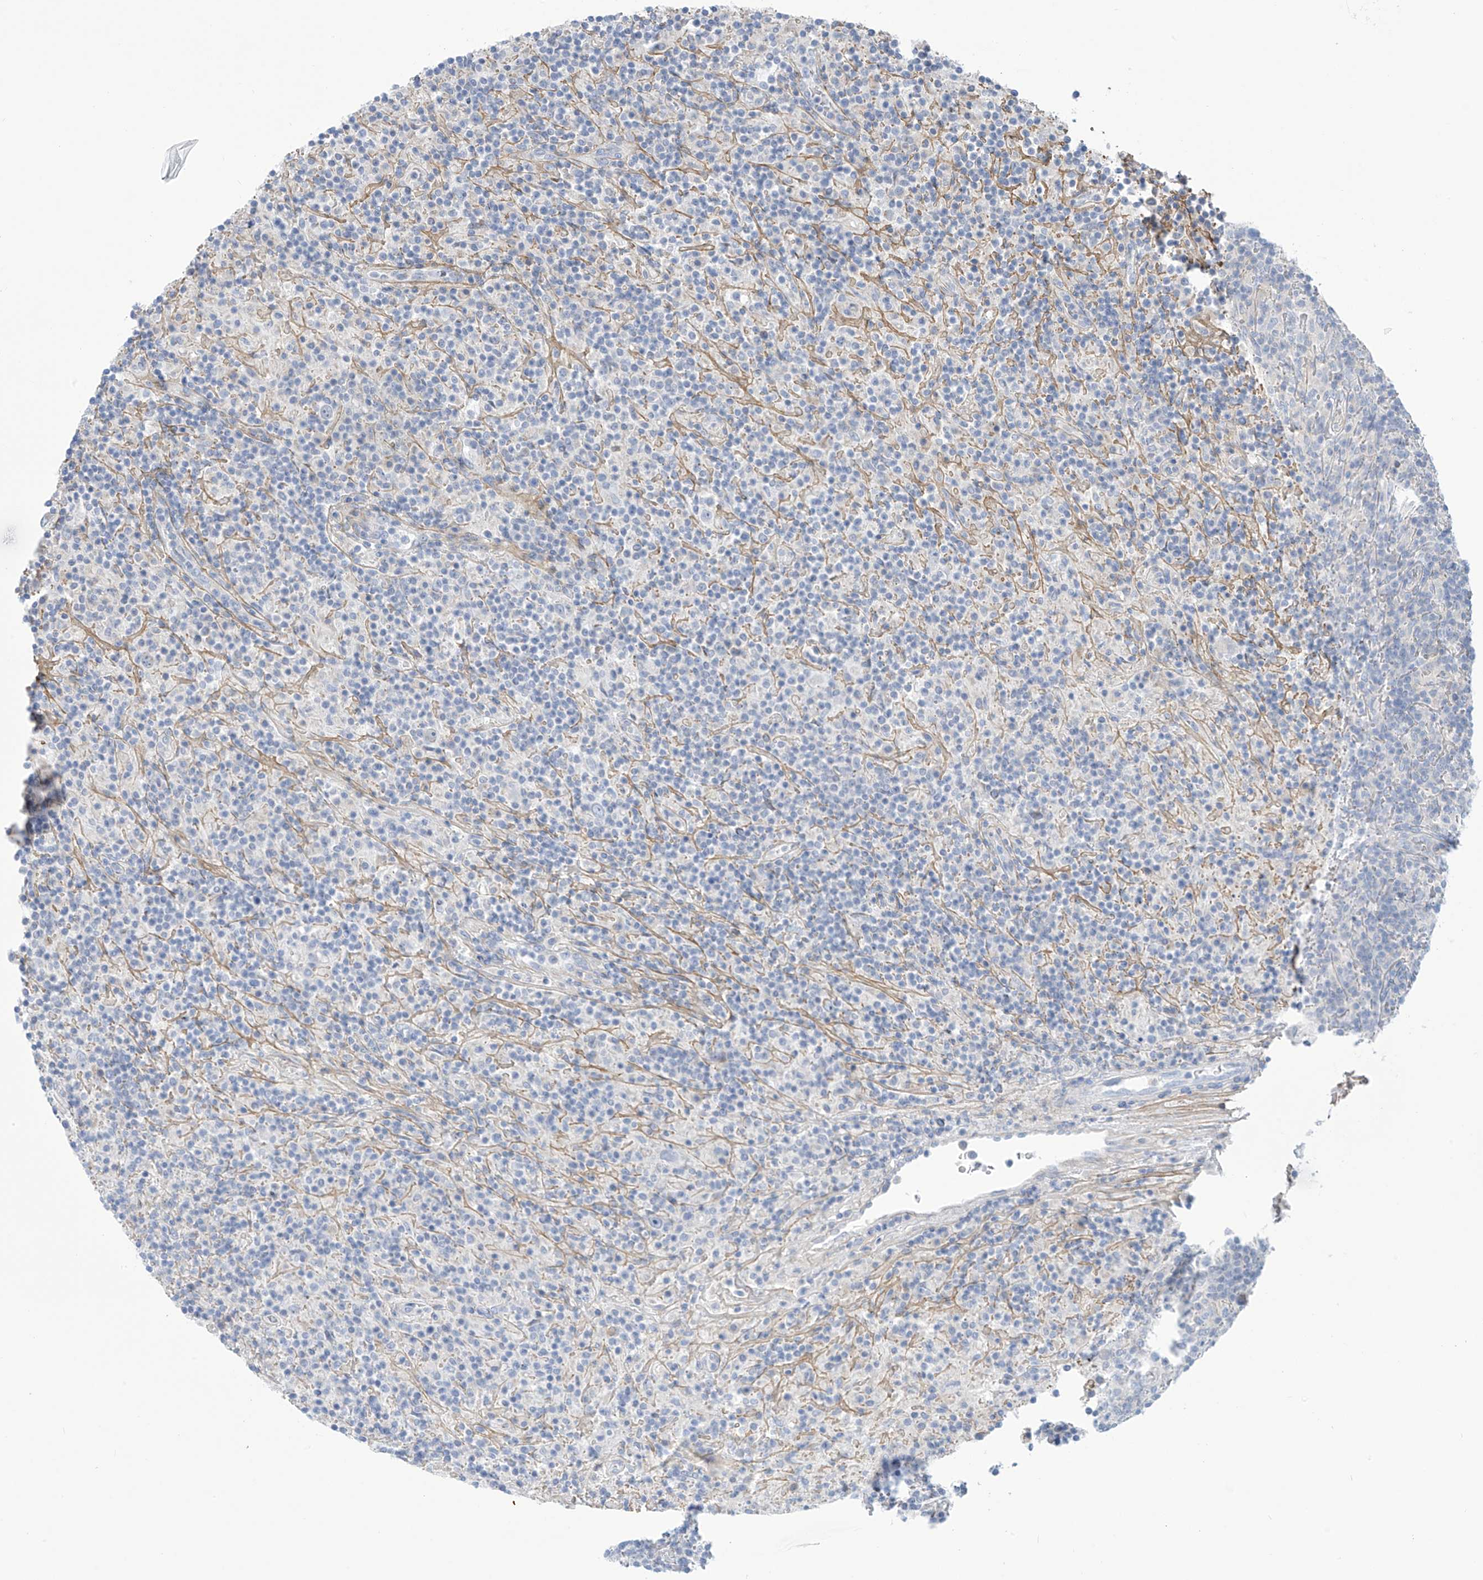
{"staining": {"intensity": "negative", "quantity": "none", "location": "none"}, "tissue": "lymphoma", "cell_type": "Tumor cells", "image_type": "cancer", "snomed": [{"axis": "morphology", "description": "Hodgkin's disease, NOS"}, {"axis": "topography", "description": "Lymph node"}], "caption": "This image is of lymphoma stained with IHC to label a protein in brown with the nuclei are counter-stained blue. There is no staining in tumor cells.", "gene": "FABP2", "patient": {"sex": "male", "age": 70}}